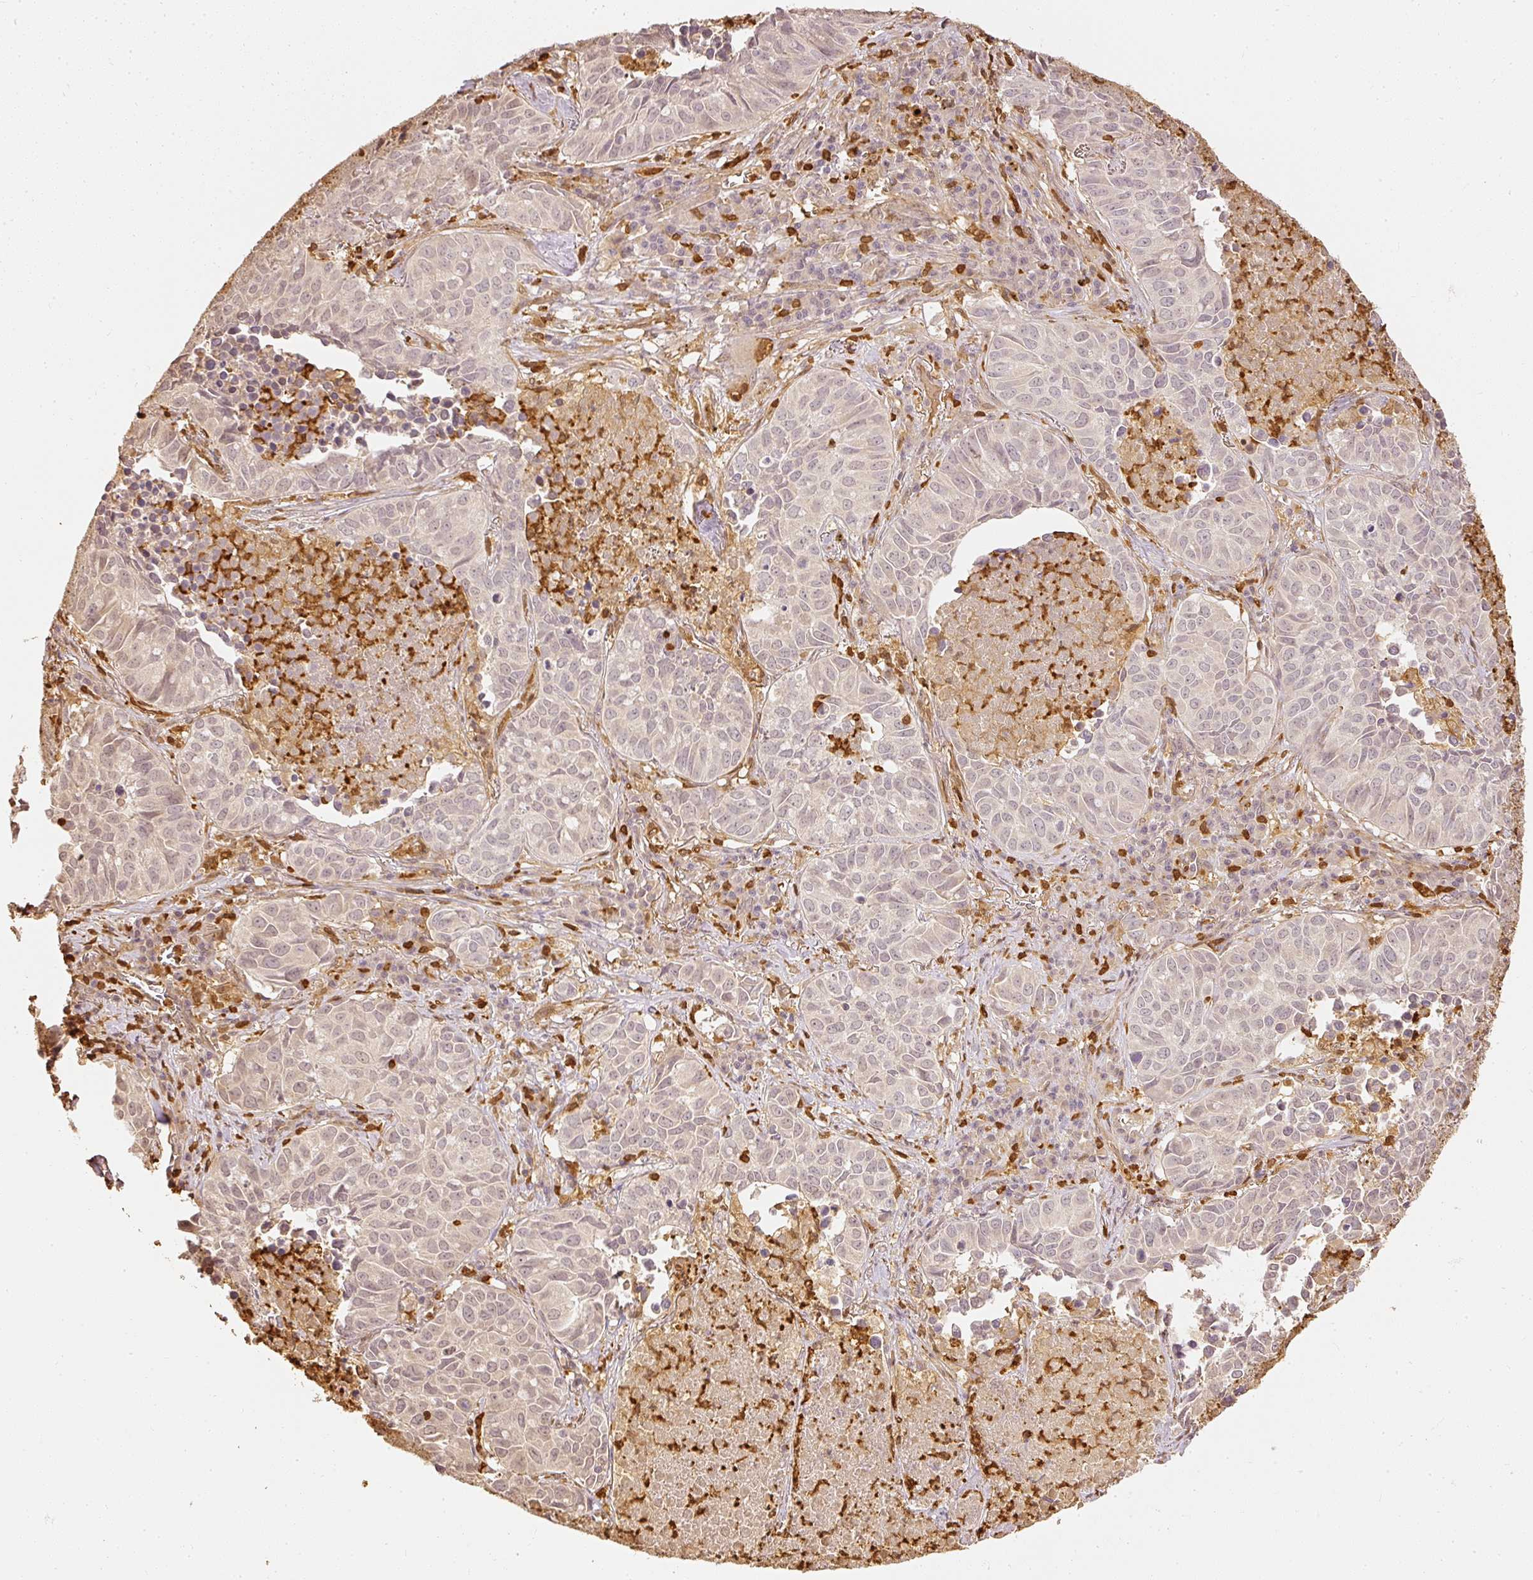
{"staining": {"intensity": "negative", "quantity": "none", "location": "none"}, "tissue": "lung cancer", "cell_type": "Tumor cells", "image_type": "cancer", "snomed": [{"axis": "morphology", "description": "Adenocarcinoma, NOS"}, {"axis": "topography", "description": "Lung"}], "caption": "Immunohistochemical staining of lung cancer (adenocarcinoma) demonstrates no significant staining in tumor cells.", "gene": "PFN1", "patient": {"sex": "female", "age": 50}}